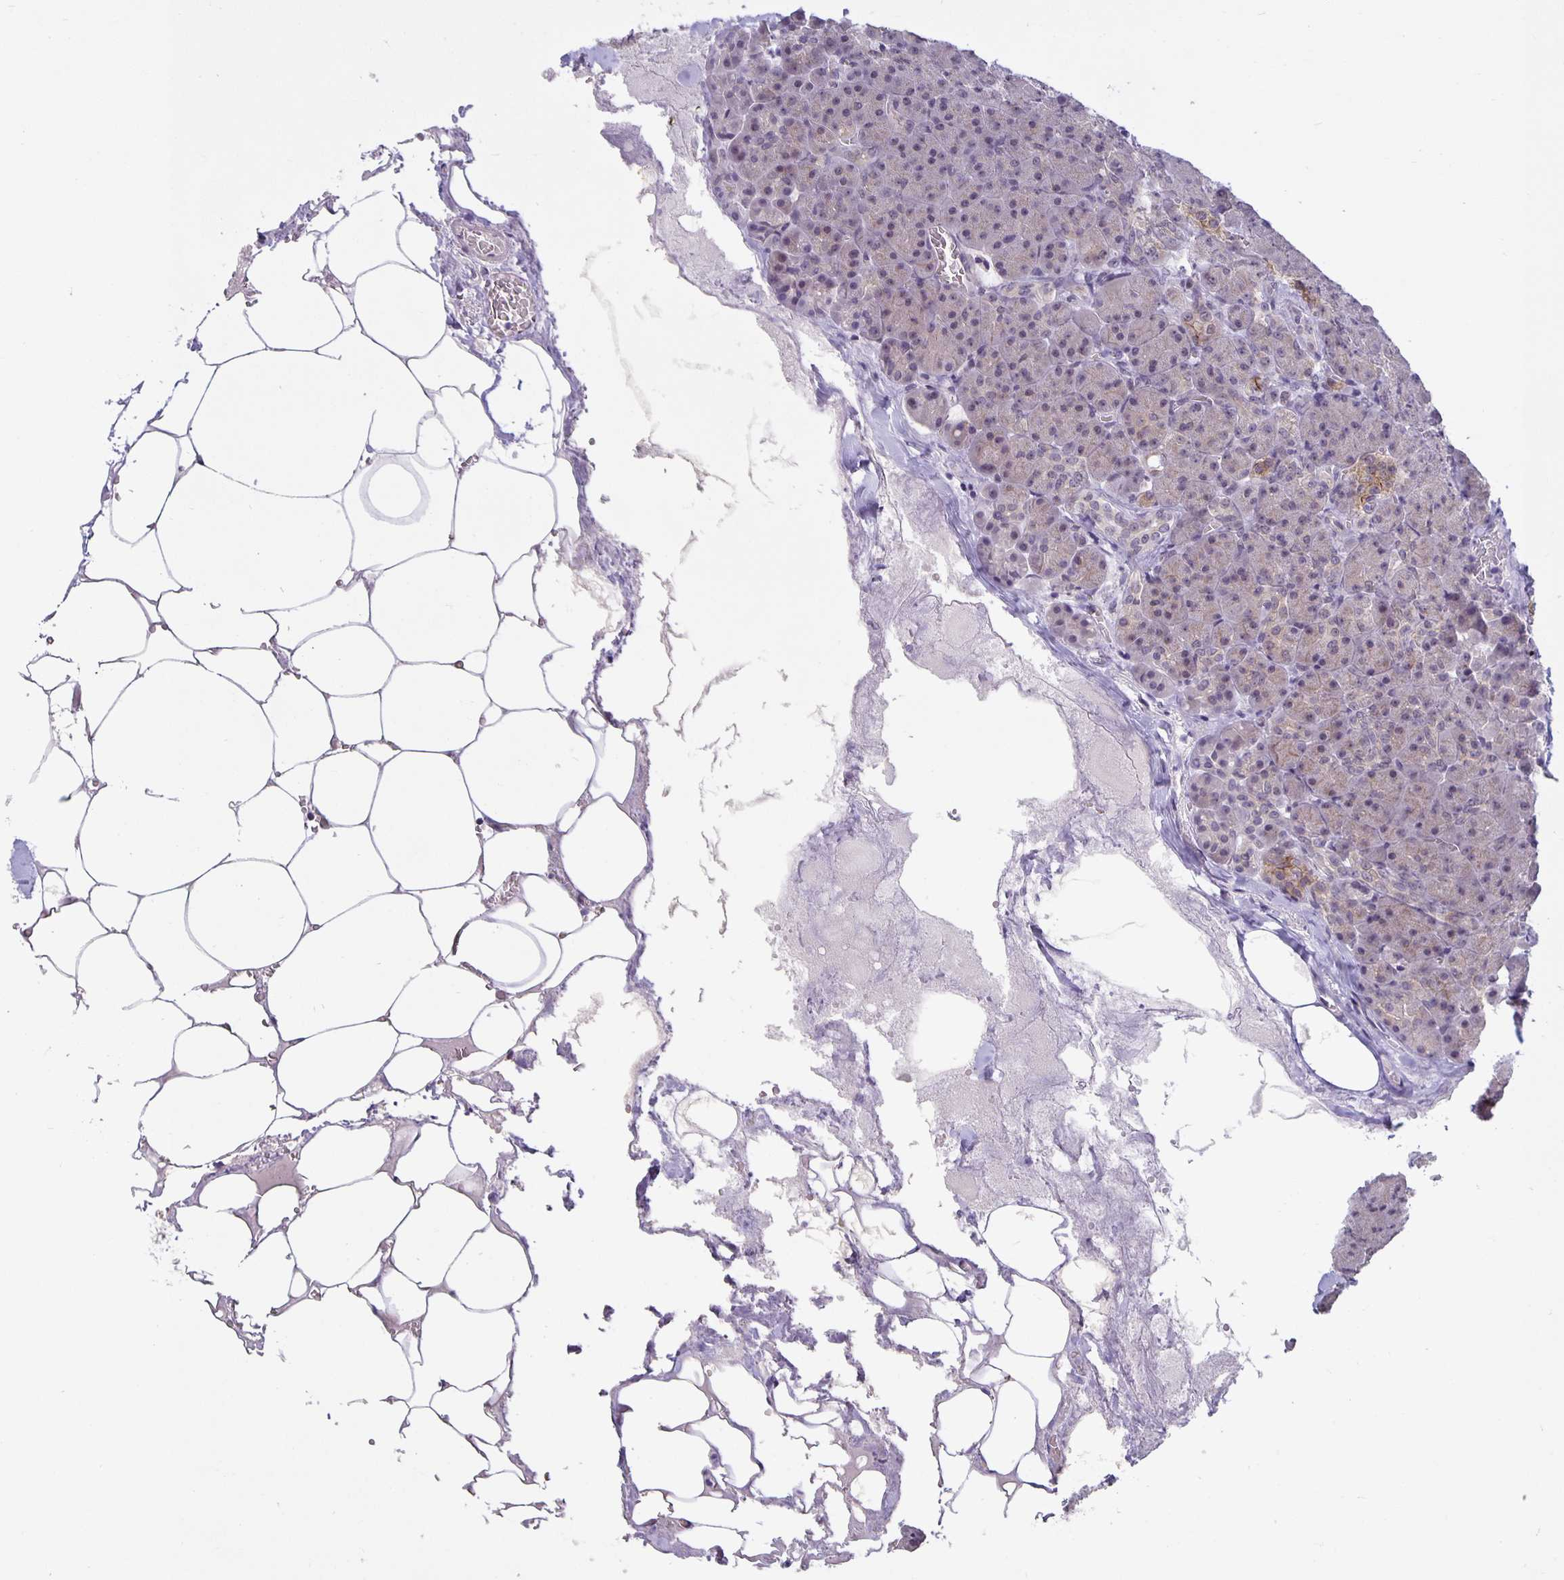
{"staining": {"intensity": "weak", "quantity": "25%-75%", "location": "cytoplasmic/membranous"}, "tissue": "pancreas", "cell_type": "Exocrine glandular cells", "image_type": "normal", "snomed": [{"axis": "morphology", "description": "Normal tissue, NOS"}, {"axis": "topography", "description": "Pancreas"}], "caption": "This image demonstrates unremarkable pancreas stained with immunohistochemistry (IHC) to label a protein in brown. The cytoplasmic/membranous of exocrine glandular cells show weak positivity for the protein. Nuclei are counter-stained blue.", "gene": "ARVCF", "patient": {"sex": "female", "age": 74}}